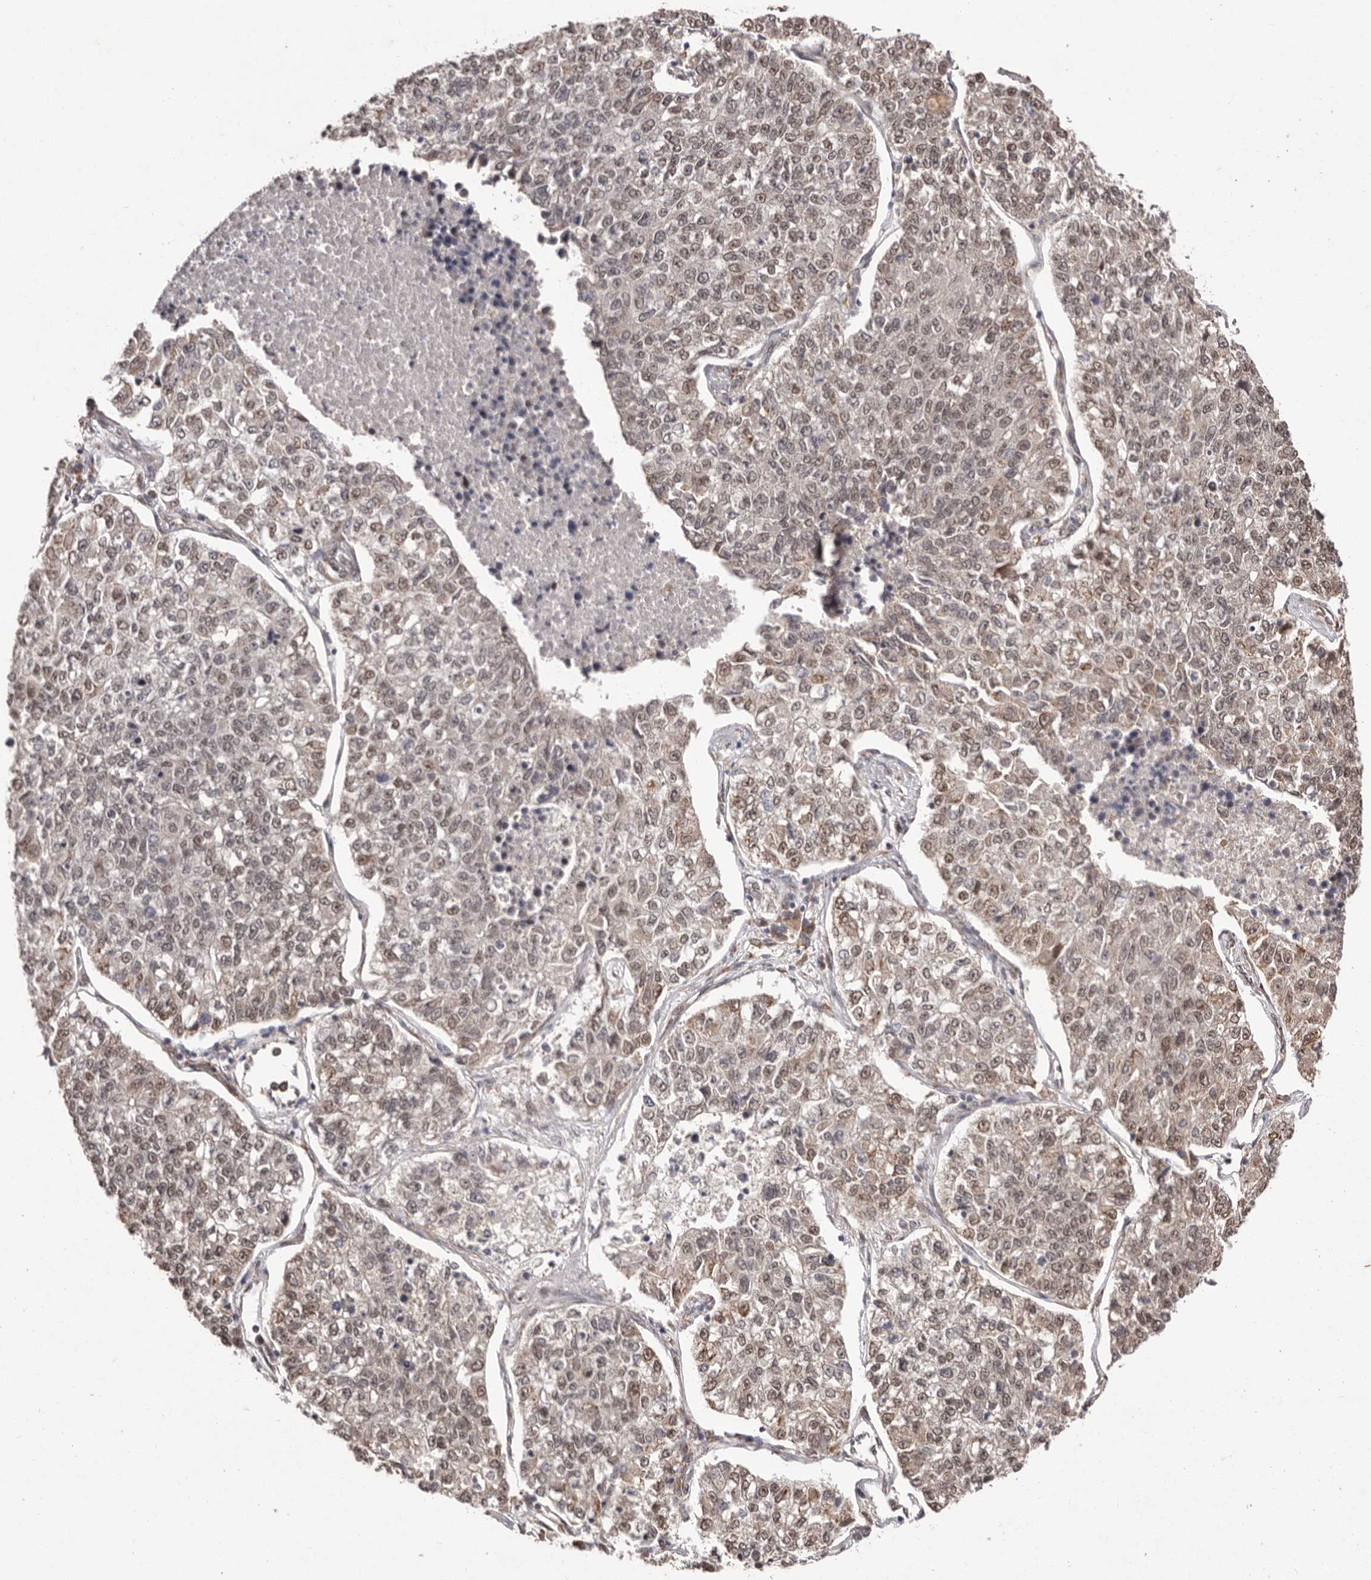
{"staining": {"intensity": "weak", "quantity": ">75%", "location": "cytoplasmic/membranous,nuclear"}, "tissue": "lung cancer", "cell_type": "Tumor cells", "image_type": "cancer", "snomed": [{"axis": "morphology", "description": "Adenocarcinoma, NOS"}, {"axis": "topography", "description": "Lung"}], "caption": "Immunohistochemistry (IHC) (DAB) staining of human lung adenocarcinoma reveals weak cytoplasmic/membranous and nuclear protein expression in approximately >75% of tumor cells. (Stains: DAB in brown, nuclei in blue, Microscopy: brightfield microscopy at high magnification).", "gene": "LRGUK", "patient": {"sex": "male", "age": 49}}